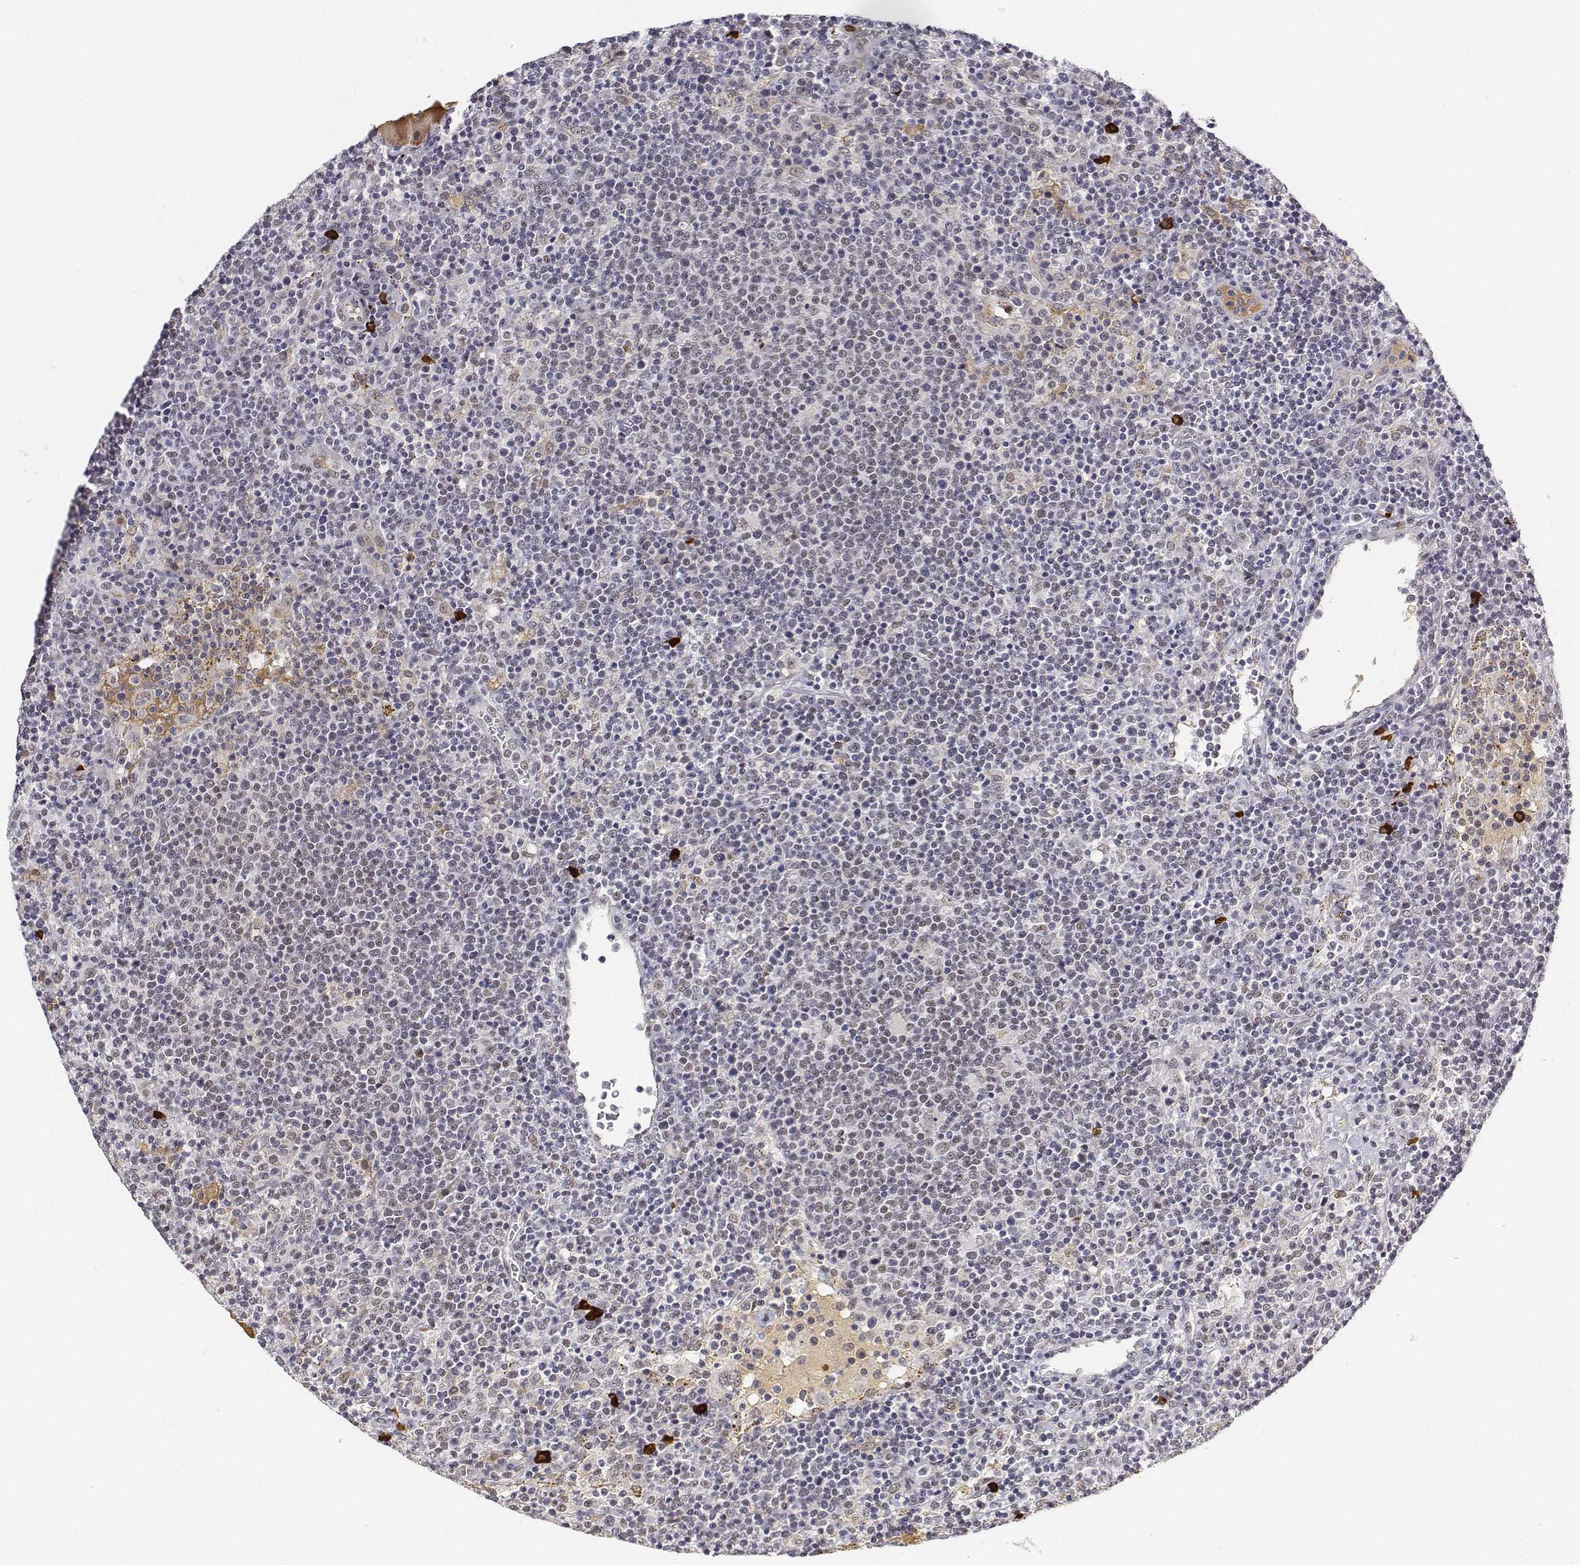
{"staining": {"intensity": "weak", "quantity": "25%-75%", "location": "nuclear"}, "tissue": "lymphoma", "cell_type": "Tumor cells", "image_type": "cancer", "snomed": [{"axis": "morphology", "description": "Malignant lymphoma, non-Hodgkin's type, High grade"}, {"axis": "topography", "description": "Lymph node"}], "caption": "Immunohistochemistry staining of lymphoma, which reveals low levels of weak nuclear expression in about 25%-75% of tumor cells indicating weak nuclear protein positivity. The staining was performed using DAB (brown) for protein detection and nuclei were counterstained in hematoxylin (blue).", "gene": "ATRX", "patient": {"sex": "male", "age": 61}}